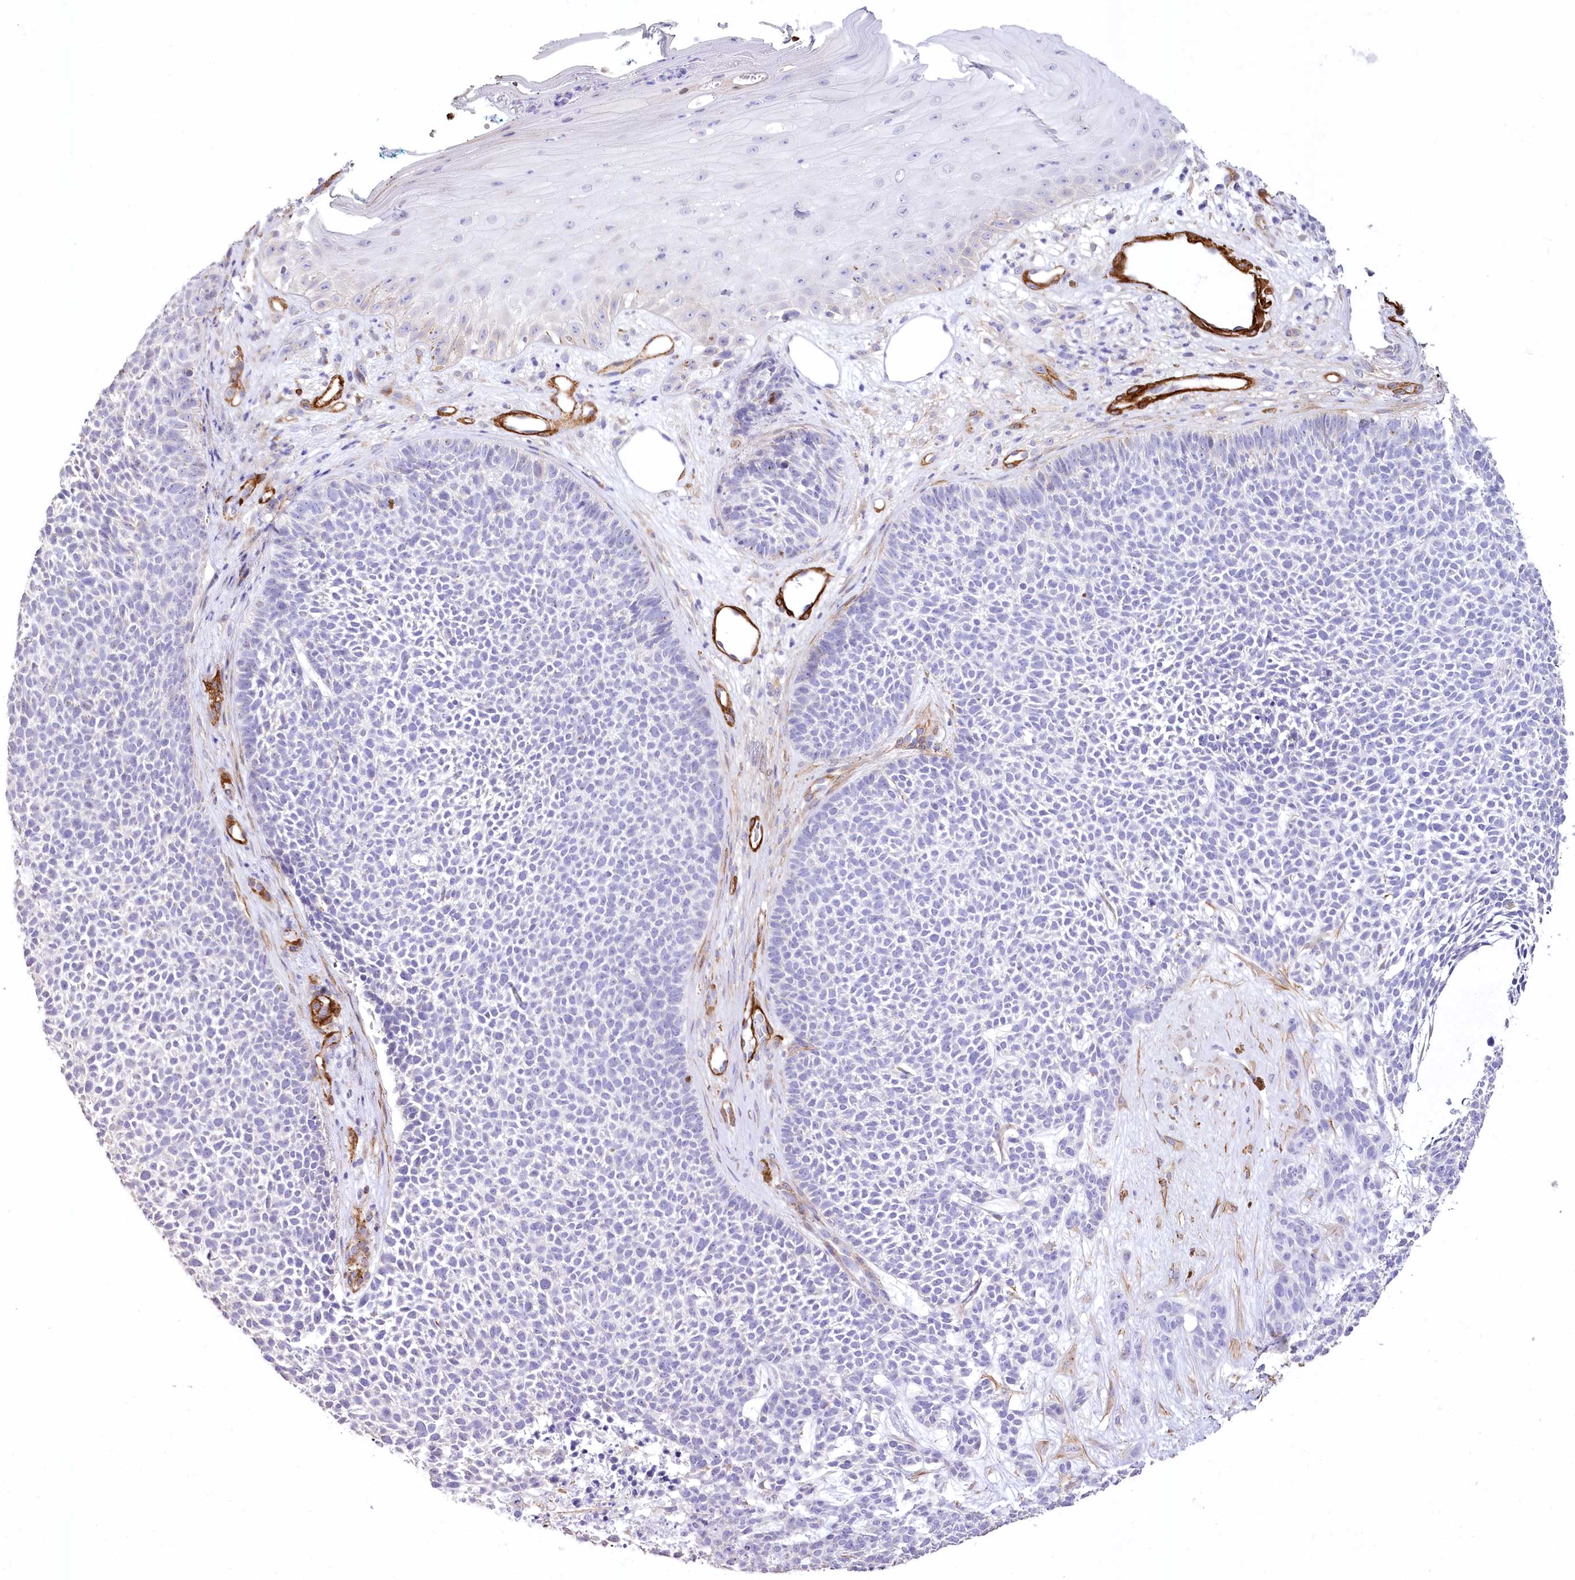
{"staining": {"intensity": "negative", "quantity": "none", "location": "none"}, "tissue": "skin cancer", "cell_type": "Tumor cells", "image_type": "cancer", "snomed": [{"axis": "morphology", "description": "Basal cell carcinoma"}, {"axis": "topography", "description": "Skin"}], "caption": "Tumor cells show no significant expression in skin basal cell carcinoma. Nuclei are stained in blue.", "gene": "SYNPO2", "patient": {"sex": "female", "age": 84}}